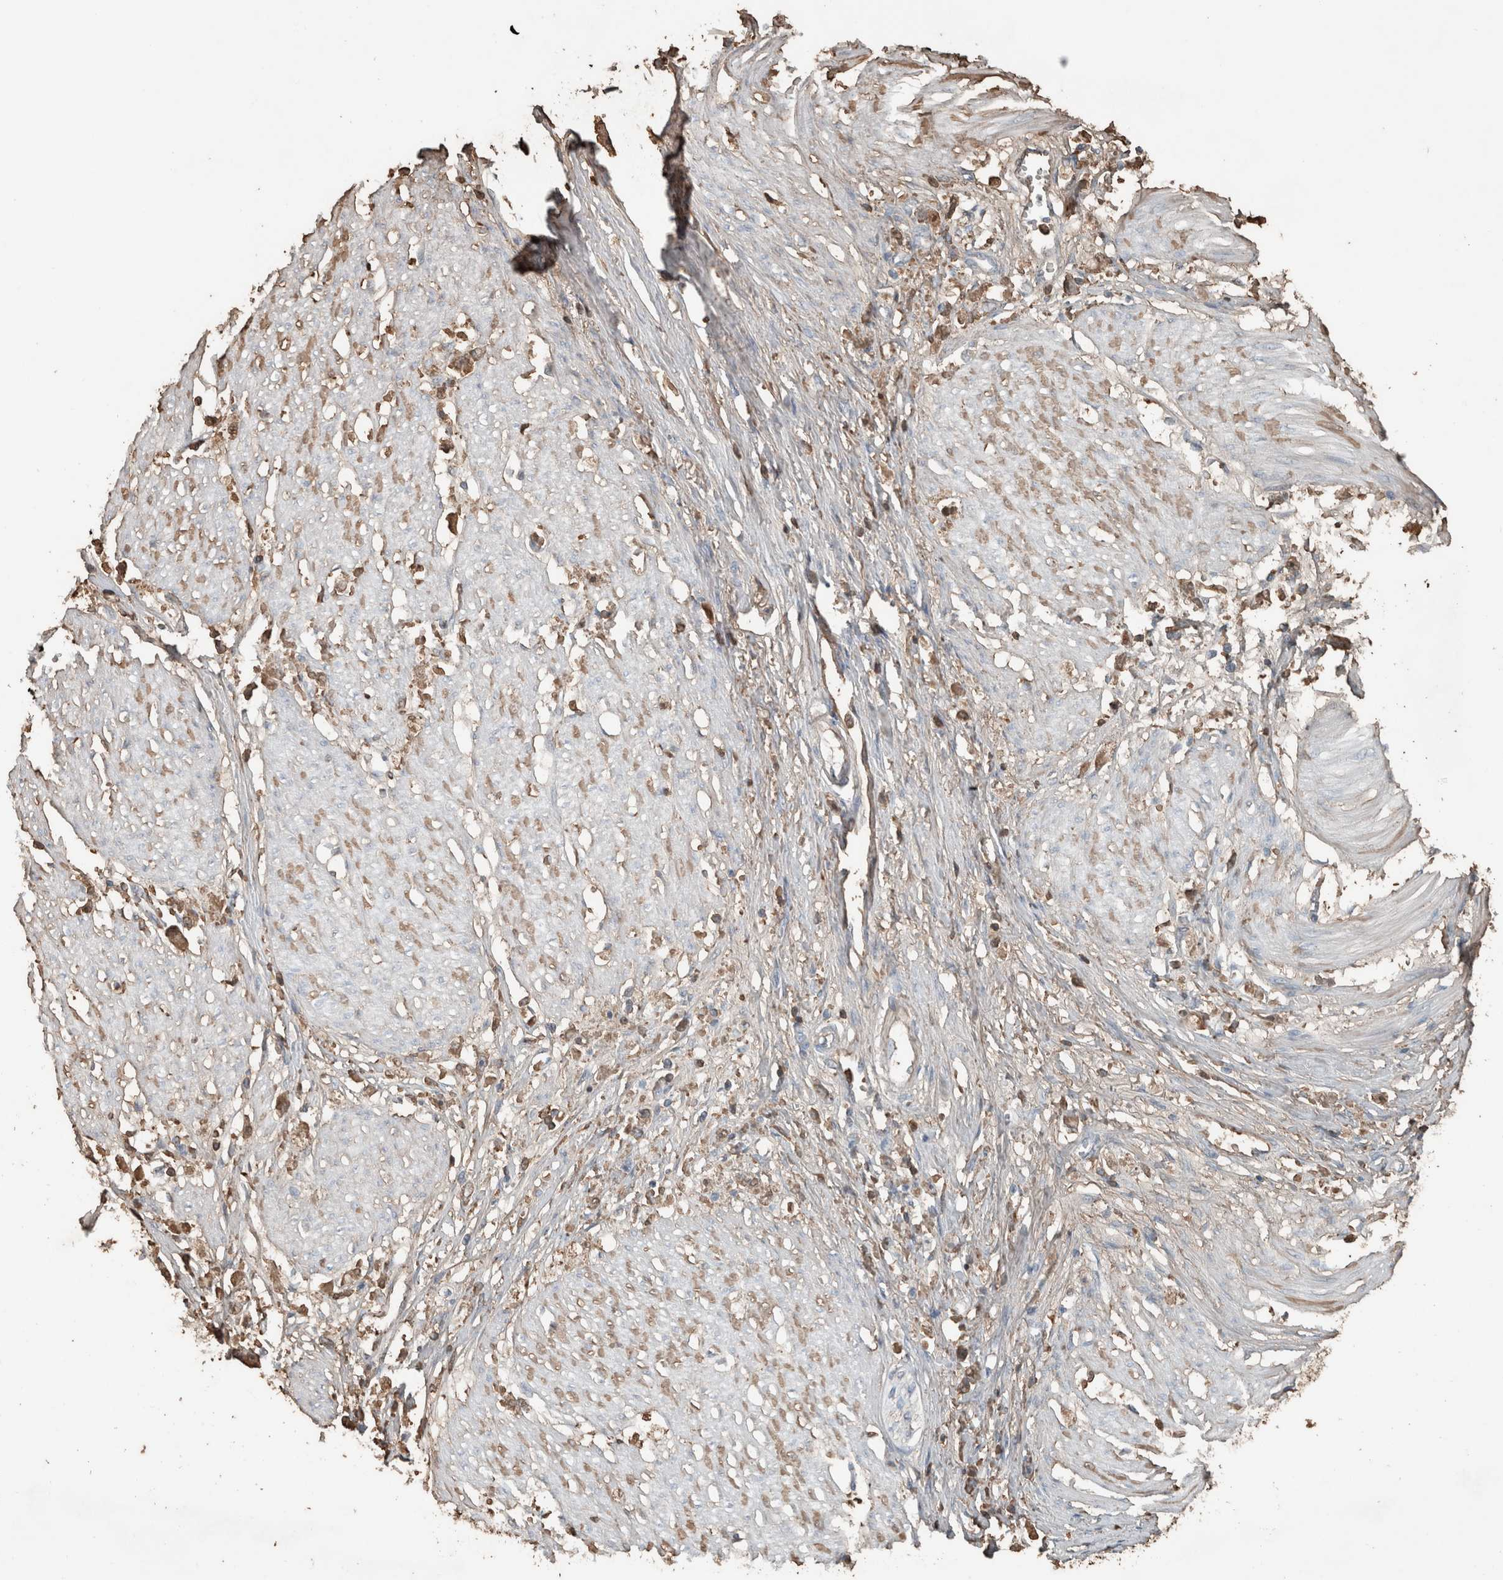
{"staining": {"intensity": "weak", "quantity": "25%-75%", "location": "cytoplasmic/membranous"}, "tissue": "stomach cancer", "cell_type": "Tumor cells", "image_type": "cancer", "snomed": [{"axis": "morphology", "description": "Adenocarcinoma, NOS"}, {"axis": "topography", "description": "Stomach"}], "caption": "Protein staining of adenocarcinoma (stomach) tissue reveals weak cytoplasmic/membranous staining in approximately 25%-75% of tumor cells. Ihc stains the protein of interest in brown and the nuclei are stained blue.", "gene": "USP34", "patient": {"sex": "female", "age": 59}}